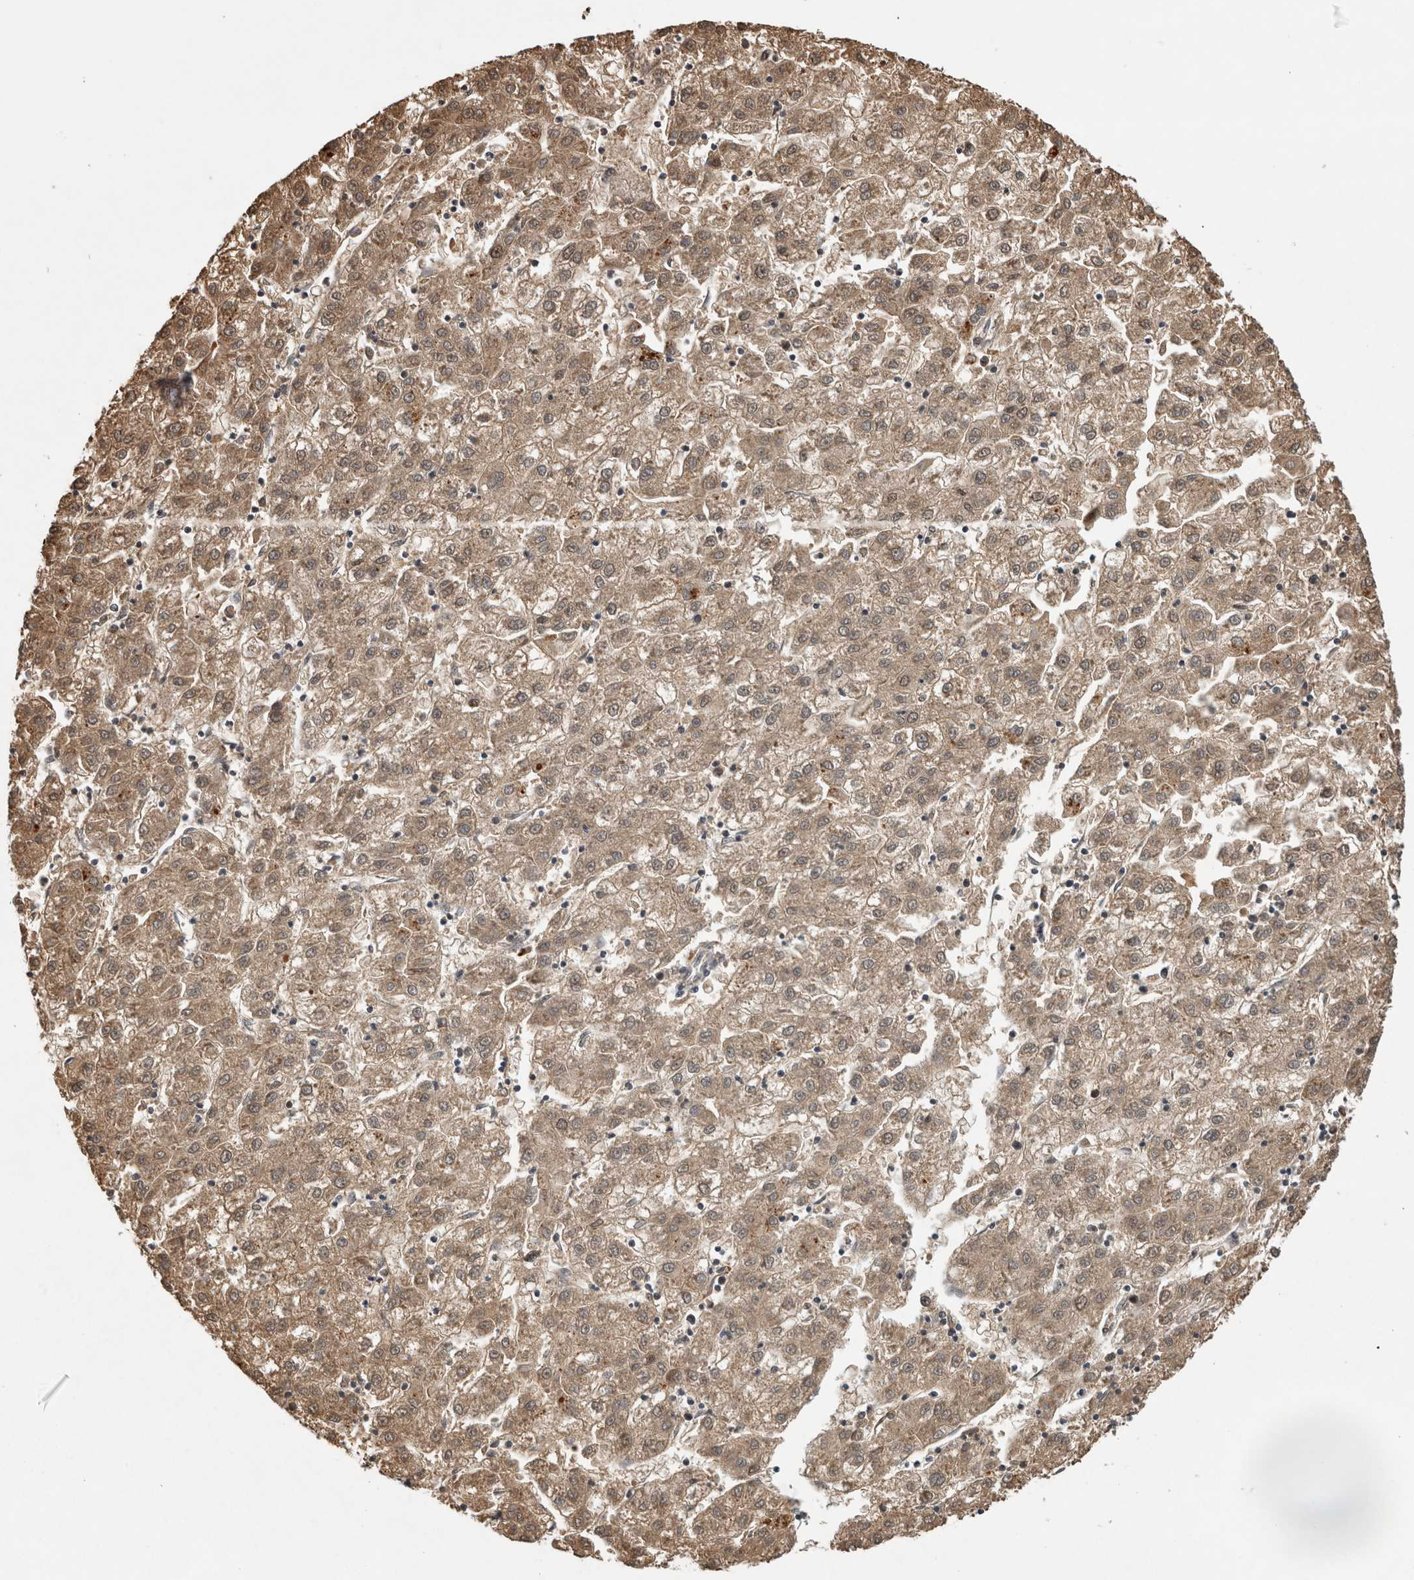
{"staining": {"intensity": "moderate", "quantity": ">75%", "location": "cytoplasmic/membranous"}, "tissue": "liver cancer", "cell_type": "Tumor cells", "image_type": "cancer", "snomed": [{"axis": "morphology", "description": "Carcinoma, Hepatocellular, NOS"}, {"axis": "topography", "description": "Liver"}], "caption": "Human liver cancer stained with a protein marker reveals moderate staining in tumor cells.", "gene": "TRMT61B", "patient": {"sex": "male", "age": 72}}